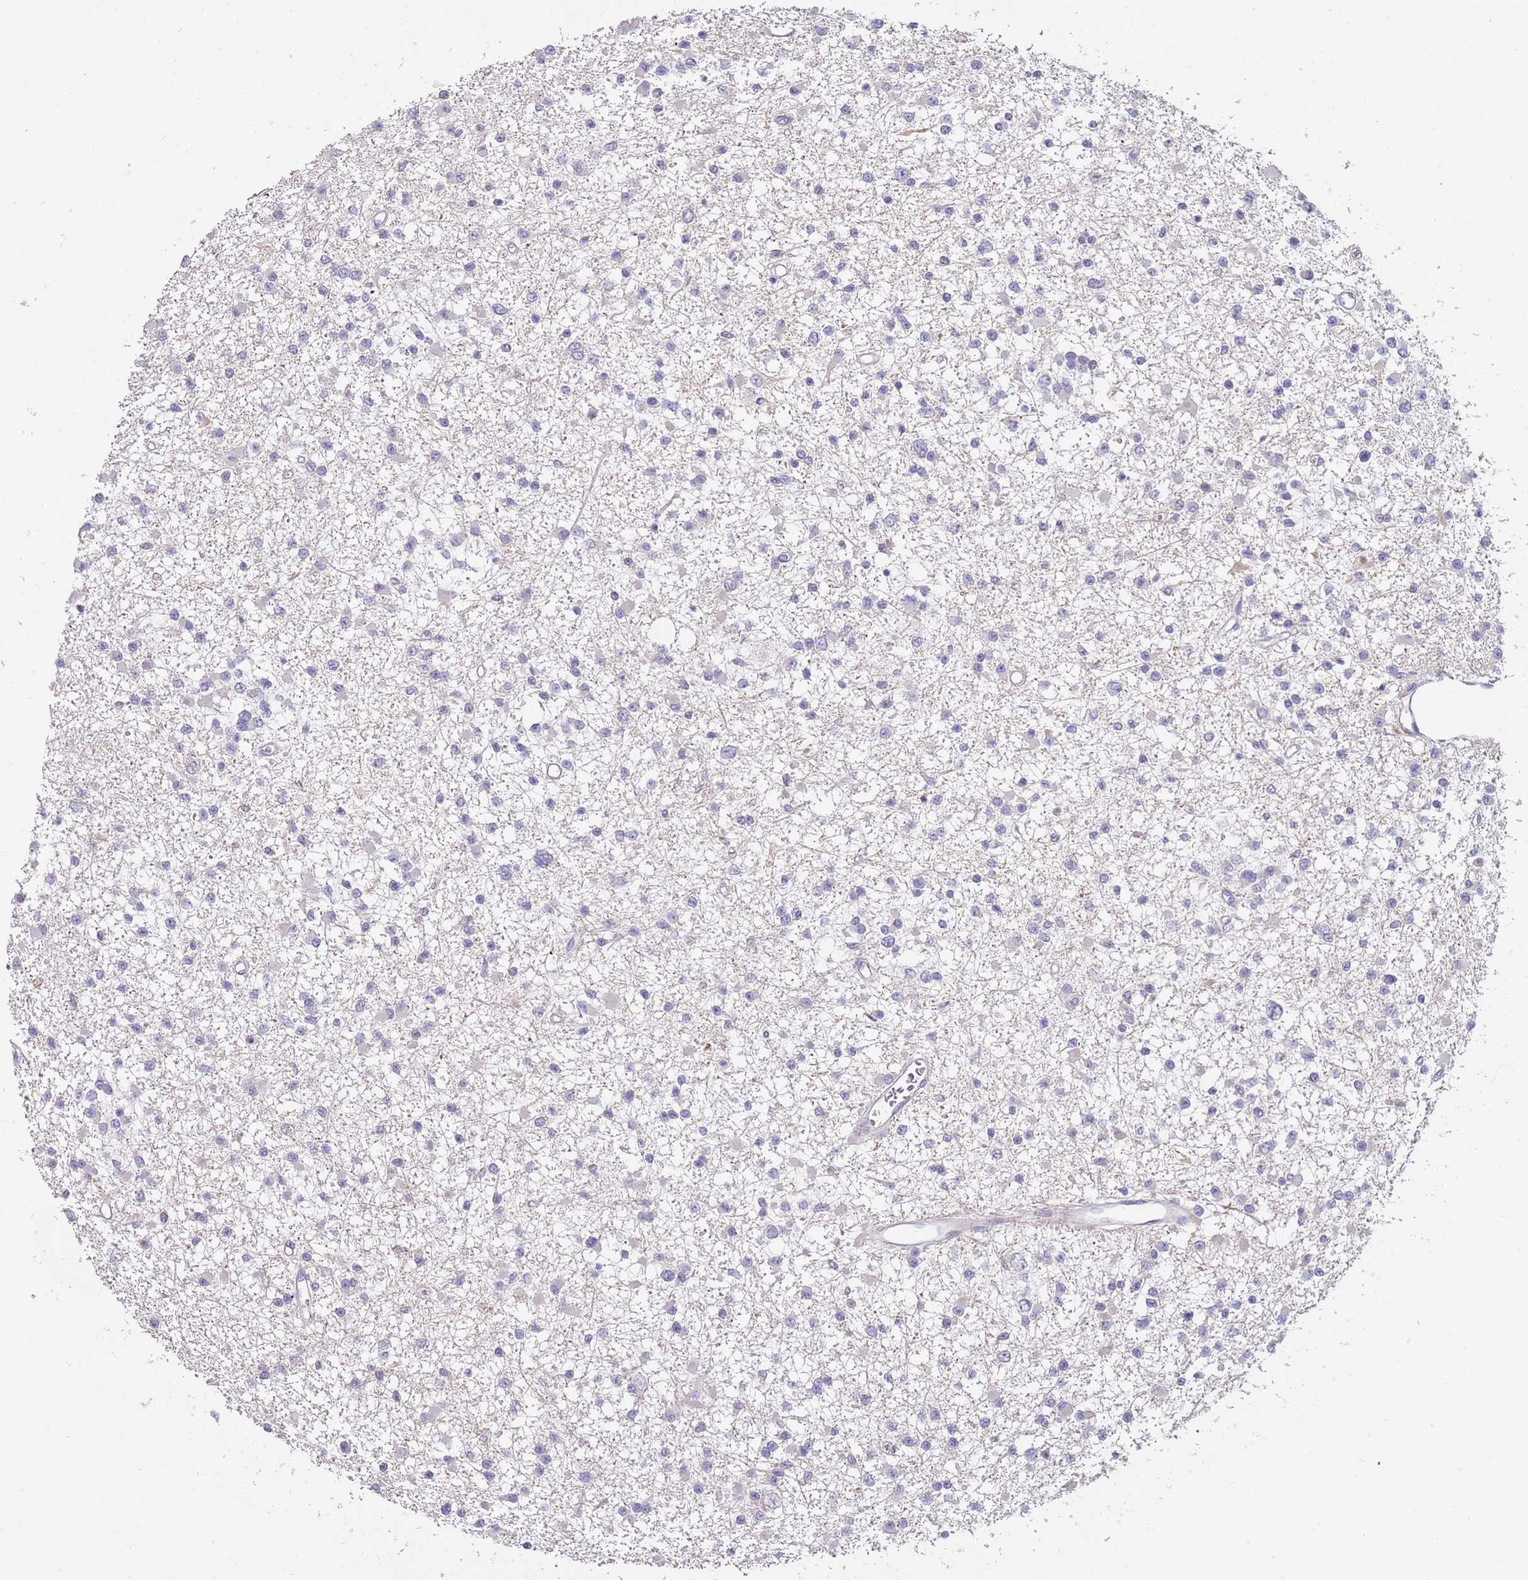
{"staining": {"intensity": "negative", "quantity": "none", "location": "none"}, "tissue": "glioma", "cell_type": "Tumor cells", "image_type": "cancer", "snomed": [{"axis": "morphology", "description": "Glioma, malignant, Low grade"}, {"axis": "topography", "description": "Brain"}], "caption": "This is a micrograph of immunohistochemistry (IHC) staining of glioma, which shows no positivity in tumor cells.", "gene": "SUSD1", "patient": {"sex": "female", "age": 22}}